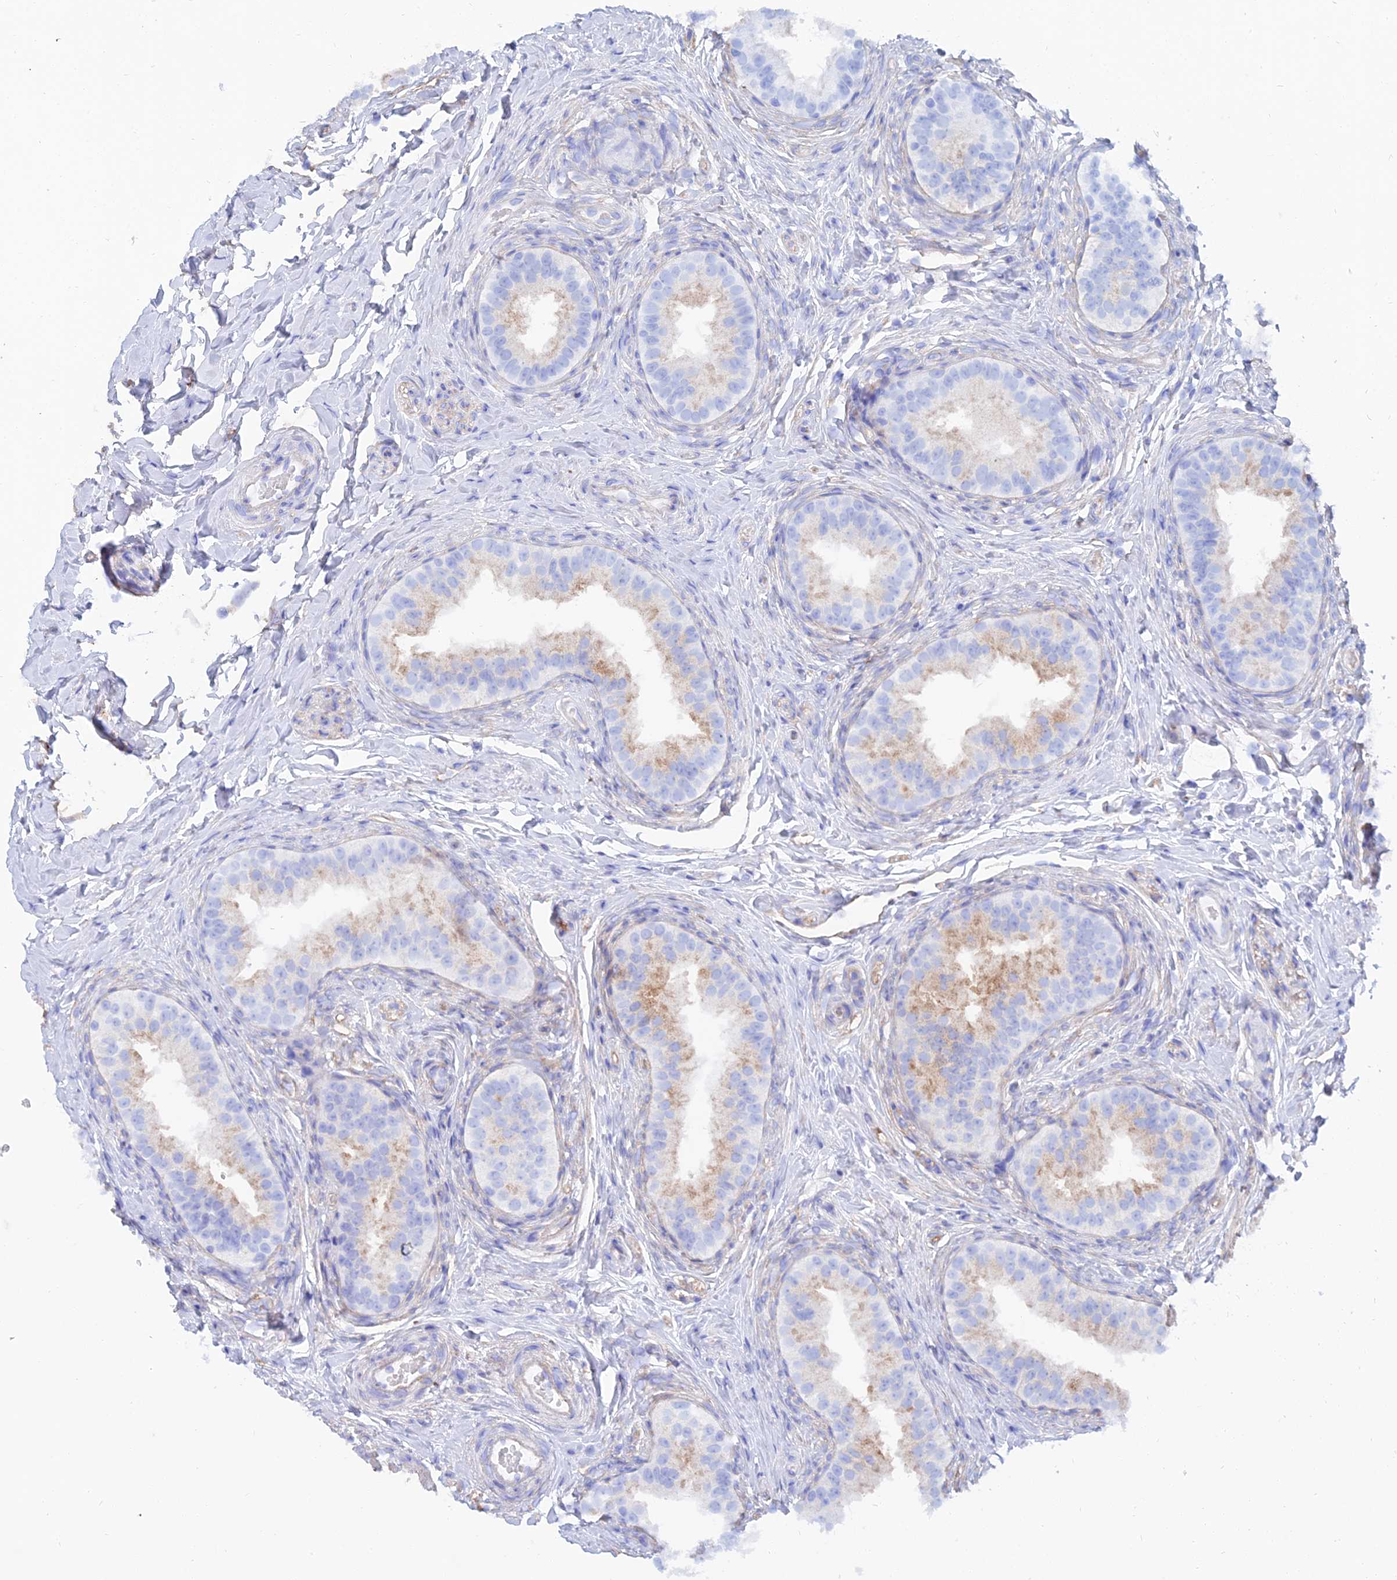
{"staining": {"intensity": "moderate", "quantity": "<25%", "location": "nuclear"}, "tissue": "epididymis", "cell_type": "Glandular cells", "image_type": "normal", "snomed": [{"axis": "morphology", "description": "Normal tissue, NOS"}, {"axis": "topography", "description": "Epididymis"}], "caption": "DAB (3,3'-diaminobenzidine) immunohistochemical staining of normal human epididymis demonstrates moderate nuclear protein positivity in approximately <25% of glandular cells.", "gene": "TRIM43B", "patient": {"sex": "male", "age": 49}}